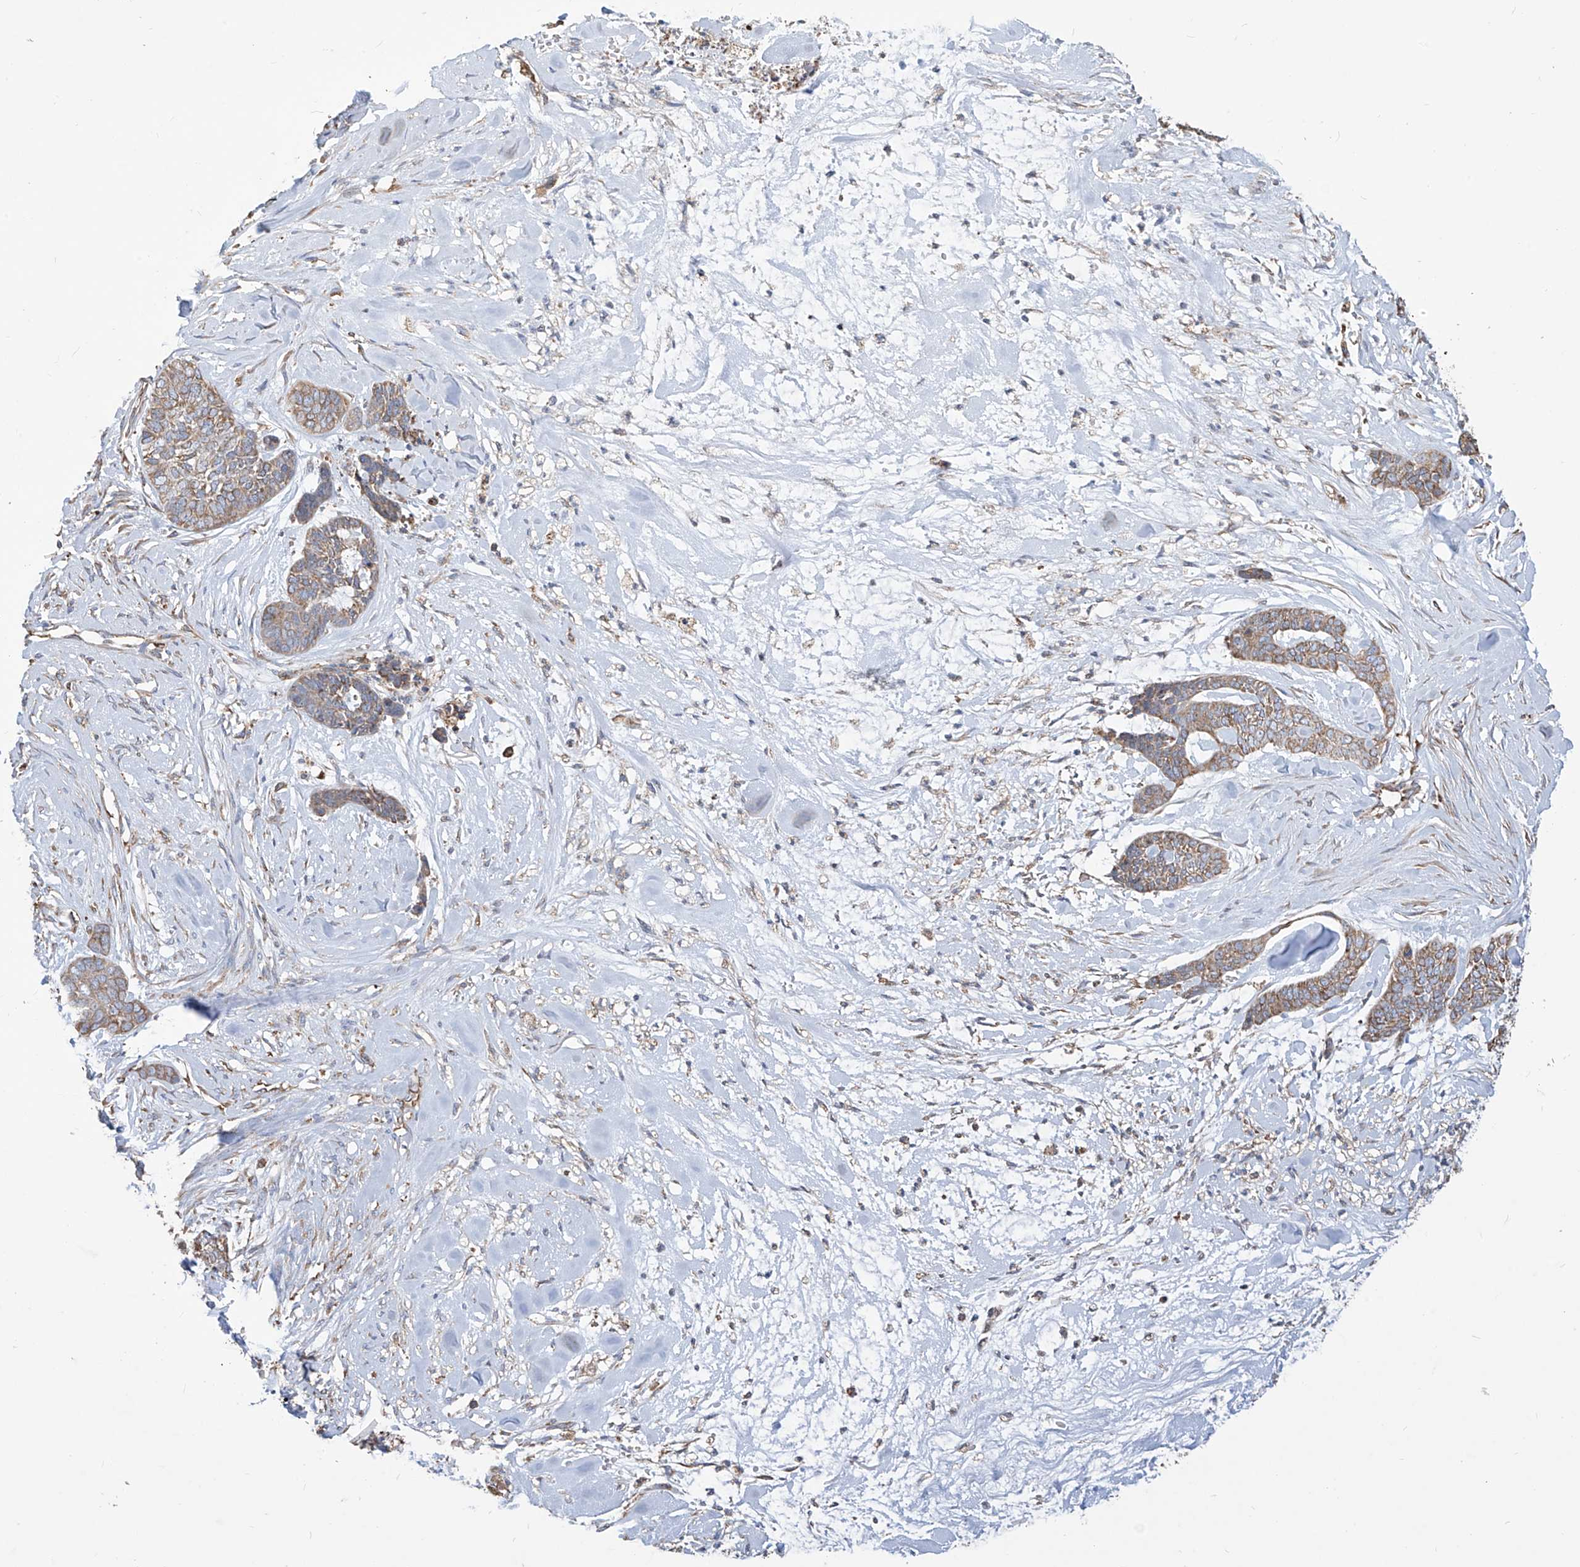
{"staining": {"intensity": "moderate", "quantity": ">75%", "location": "cytoplasmic/membranous"}, "tissue": "skin cancer", "cell_type": "Tumor cells", "image_type": "cancer", "snomed": [{"axis": "morphology", "description": "Basal cell carcinoma"}, {"axis": "topography", "description": "Skin"}], "caption": "Immunohistochemical staining of basal cell carcinoma (skin) reveals medium levels of moderate cytoplasmic/membranous positivity in approximately >75% of tumor cells.", "gene": "PDIA6", "patient": {"sex": "female", "age": 64}}